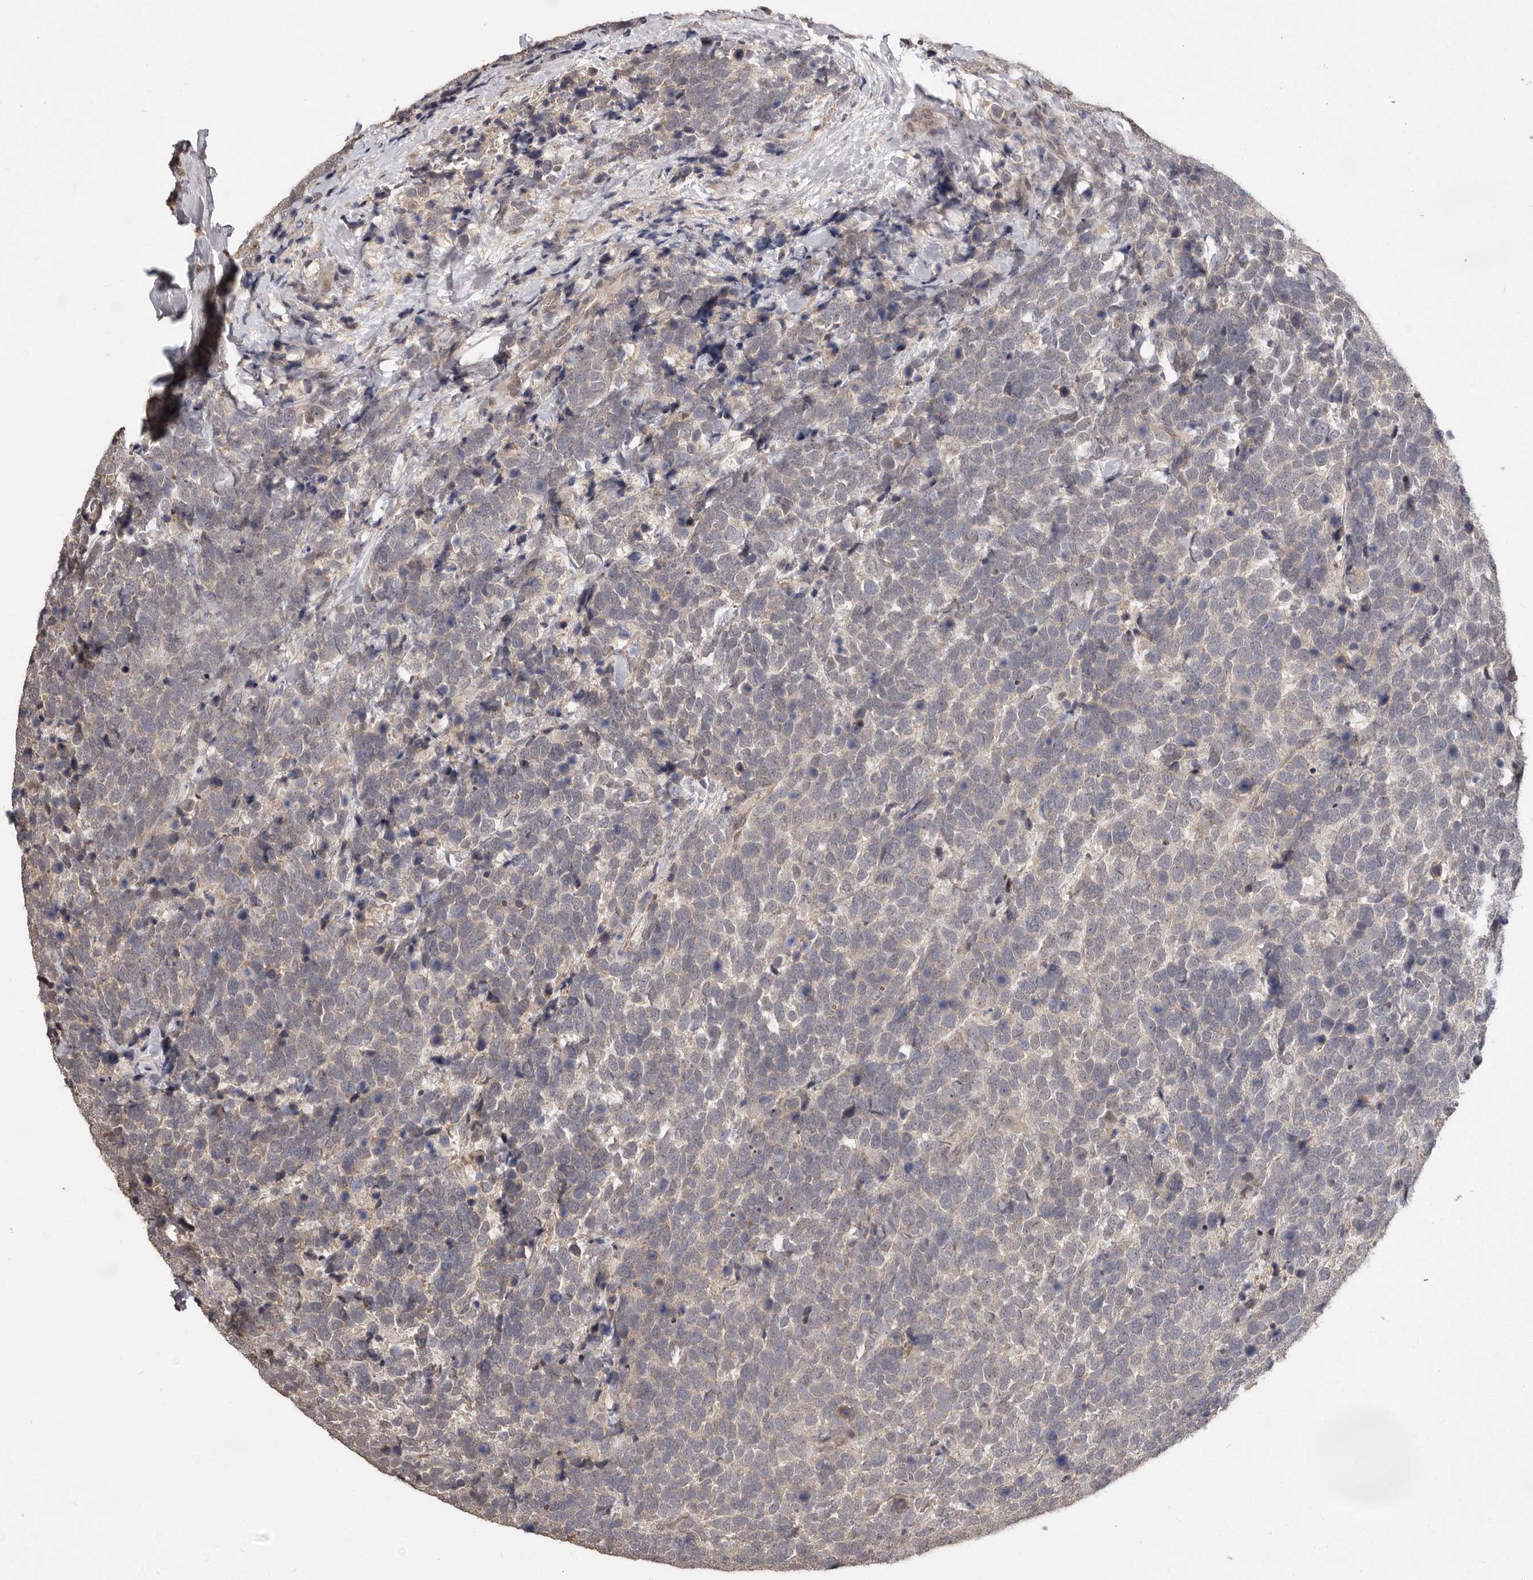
{"staining": {"intensity": "weak", "quantity": "25%-75%", "location": "cytoplasmic/membranous"}, "tissue": "urothelial cancer", "cell_type": "Tumor cells", "image_type": "cancer", "snomed": [{"axis": "morphology", "description": "Urothelial carcinoma, High grade"}, {"axis": "topography", "description": "Urinary bladder"}], "caption": "This photomicrograph displays immunohistochemistry (IHC) staining of urothelial cancer, with low weak cytoplasmic/membranous staining in approximately 25%-75% of tumor cells.", "gene": "ZFP14", "patient": {"sex": "female", "age": 82}}